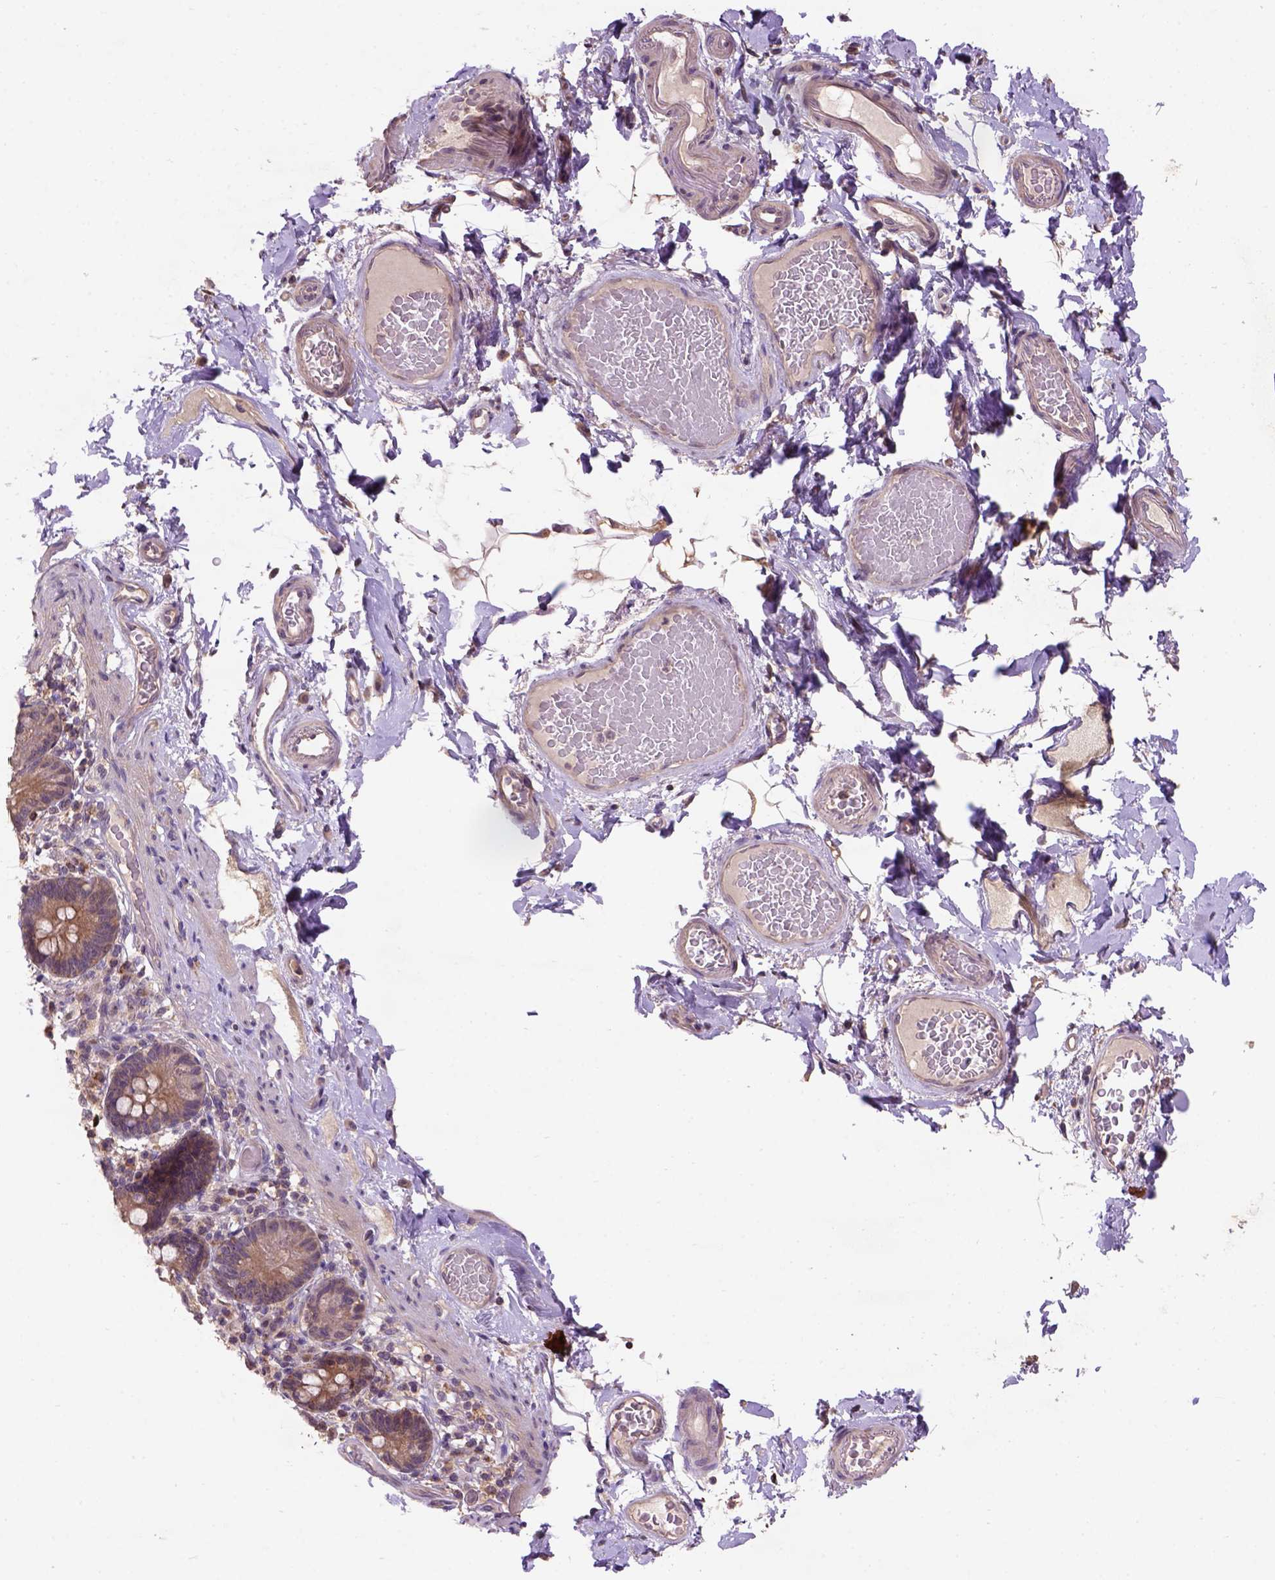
{"staining": {"intensity": "negative", "quantity": "none", "location": "none"}, "tissue": "smooth muscle", "cell_type": "Smooth muscle cells", "image_type": "normal", "snomed": [{"axis": "morphology", "description": "Normal tissue, NOS"}, {"axis": "topography", "description": "Smooth muscle"}, {"axis": "topography", "description": "Colon"}], "caption": "Immunohistochemistry (IHC) photomicrograph of benign smooth muscle: human smooth muscle stained with DAB shows no significant protein positivity in smooth muscle cells.", "gene": "KBTBD8", "patient": {"sex": "male", "age": 73}}